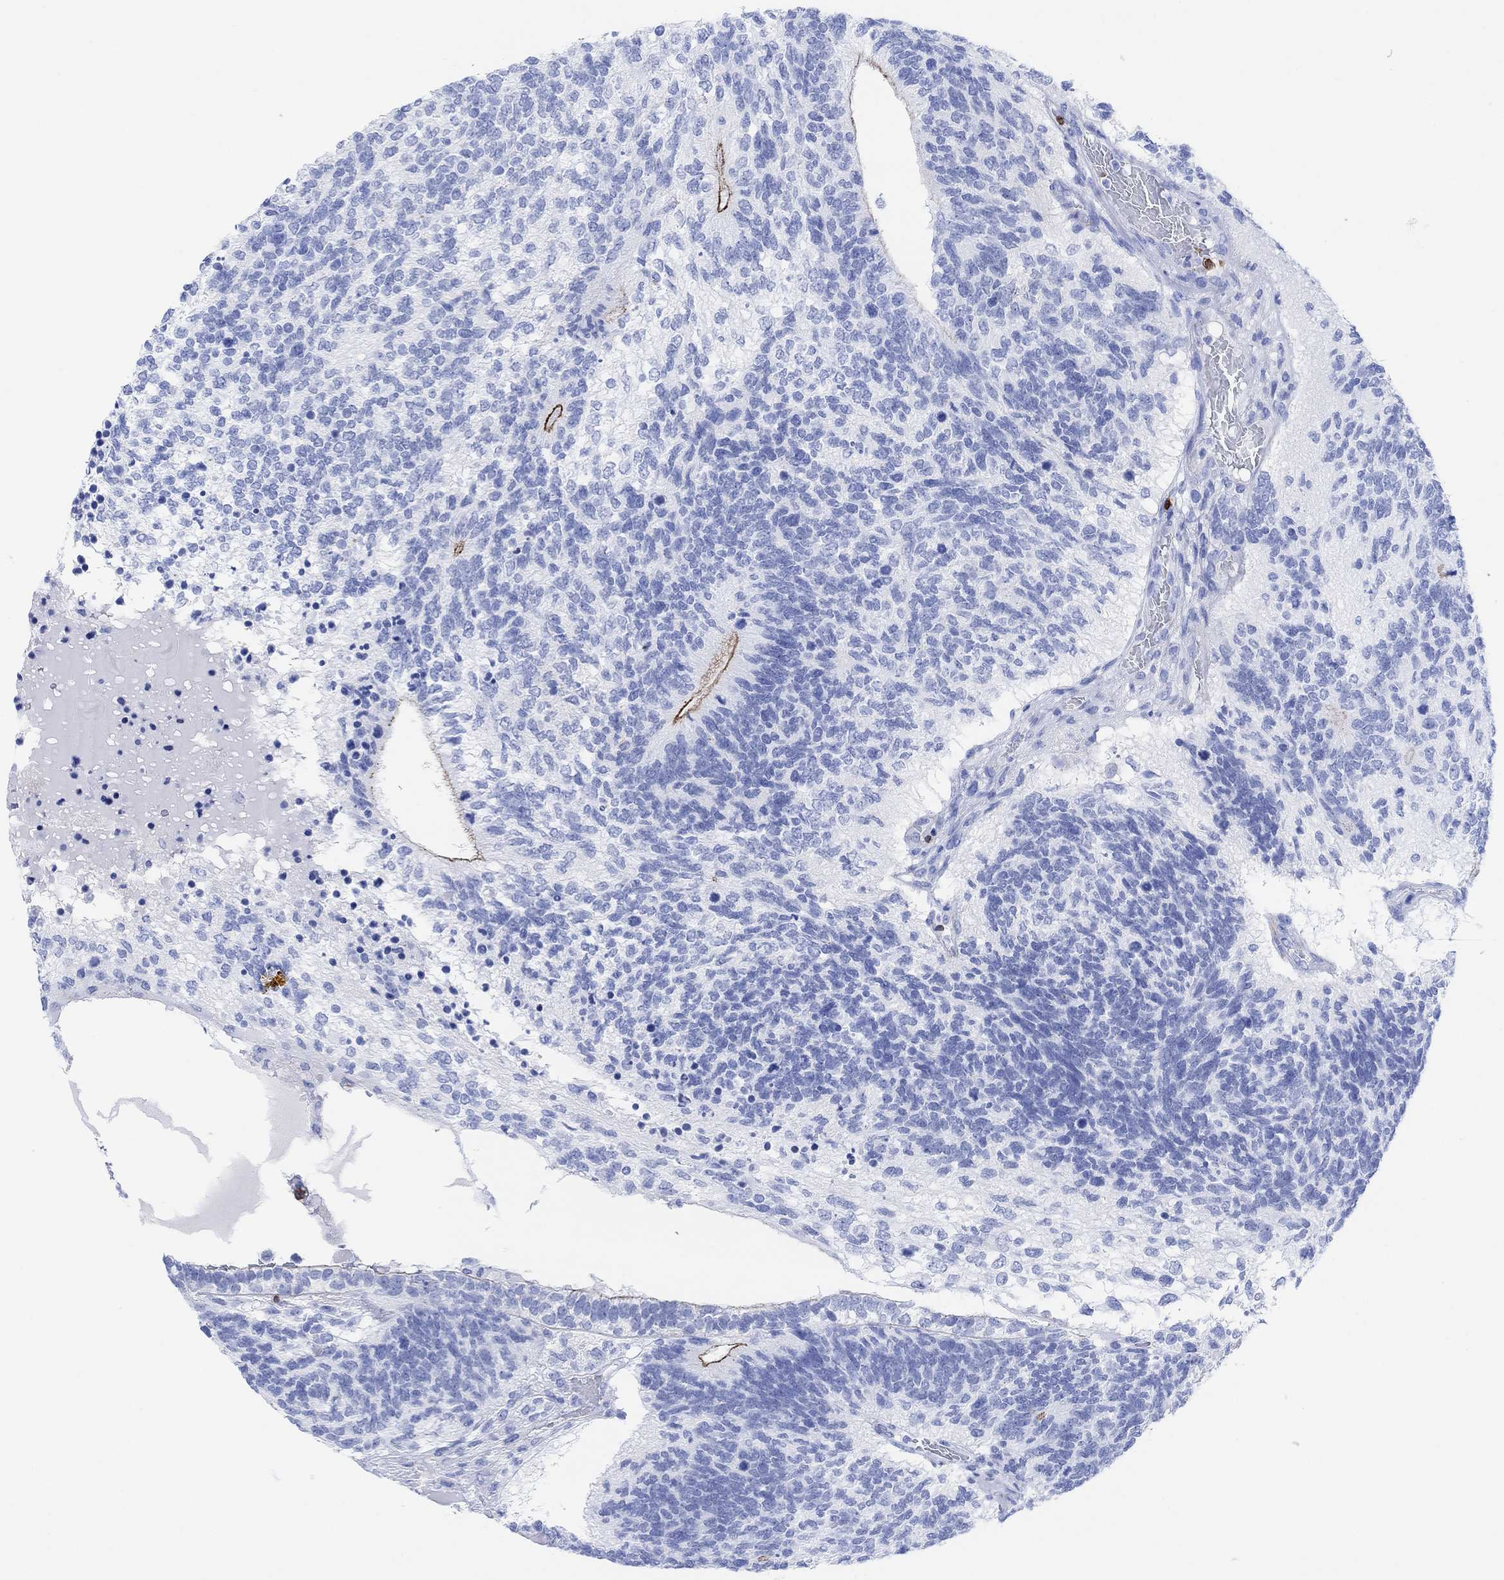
{"staining": {"intensity": "strong", "quantity": "<25%", "location": "cytoplasmic/membranous"}, "tissue": "testis cancer", "cell_type": "Tumor cells", "image_type": "cancer", "snomed": [{"axis": "morphology", "description": "Seminoma, NOS"}, {"axis": "morphology", "description": "Carcinoma, Embryonal, NOS"}, {"axis": "topography", "description": "Testis"}], "caption": "Testis cancer (seminoma) stained with a protein marker shows strong staining in tumor cells.", "gene": "GPR65", "patient": {"sex": "male", "age": 41}}